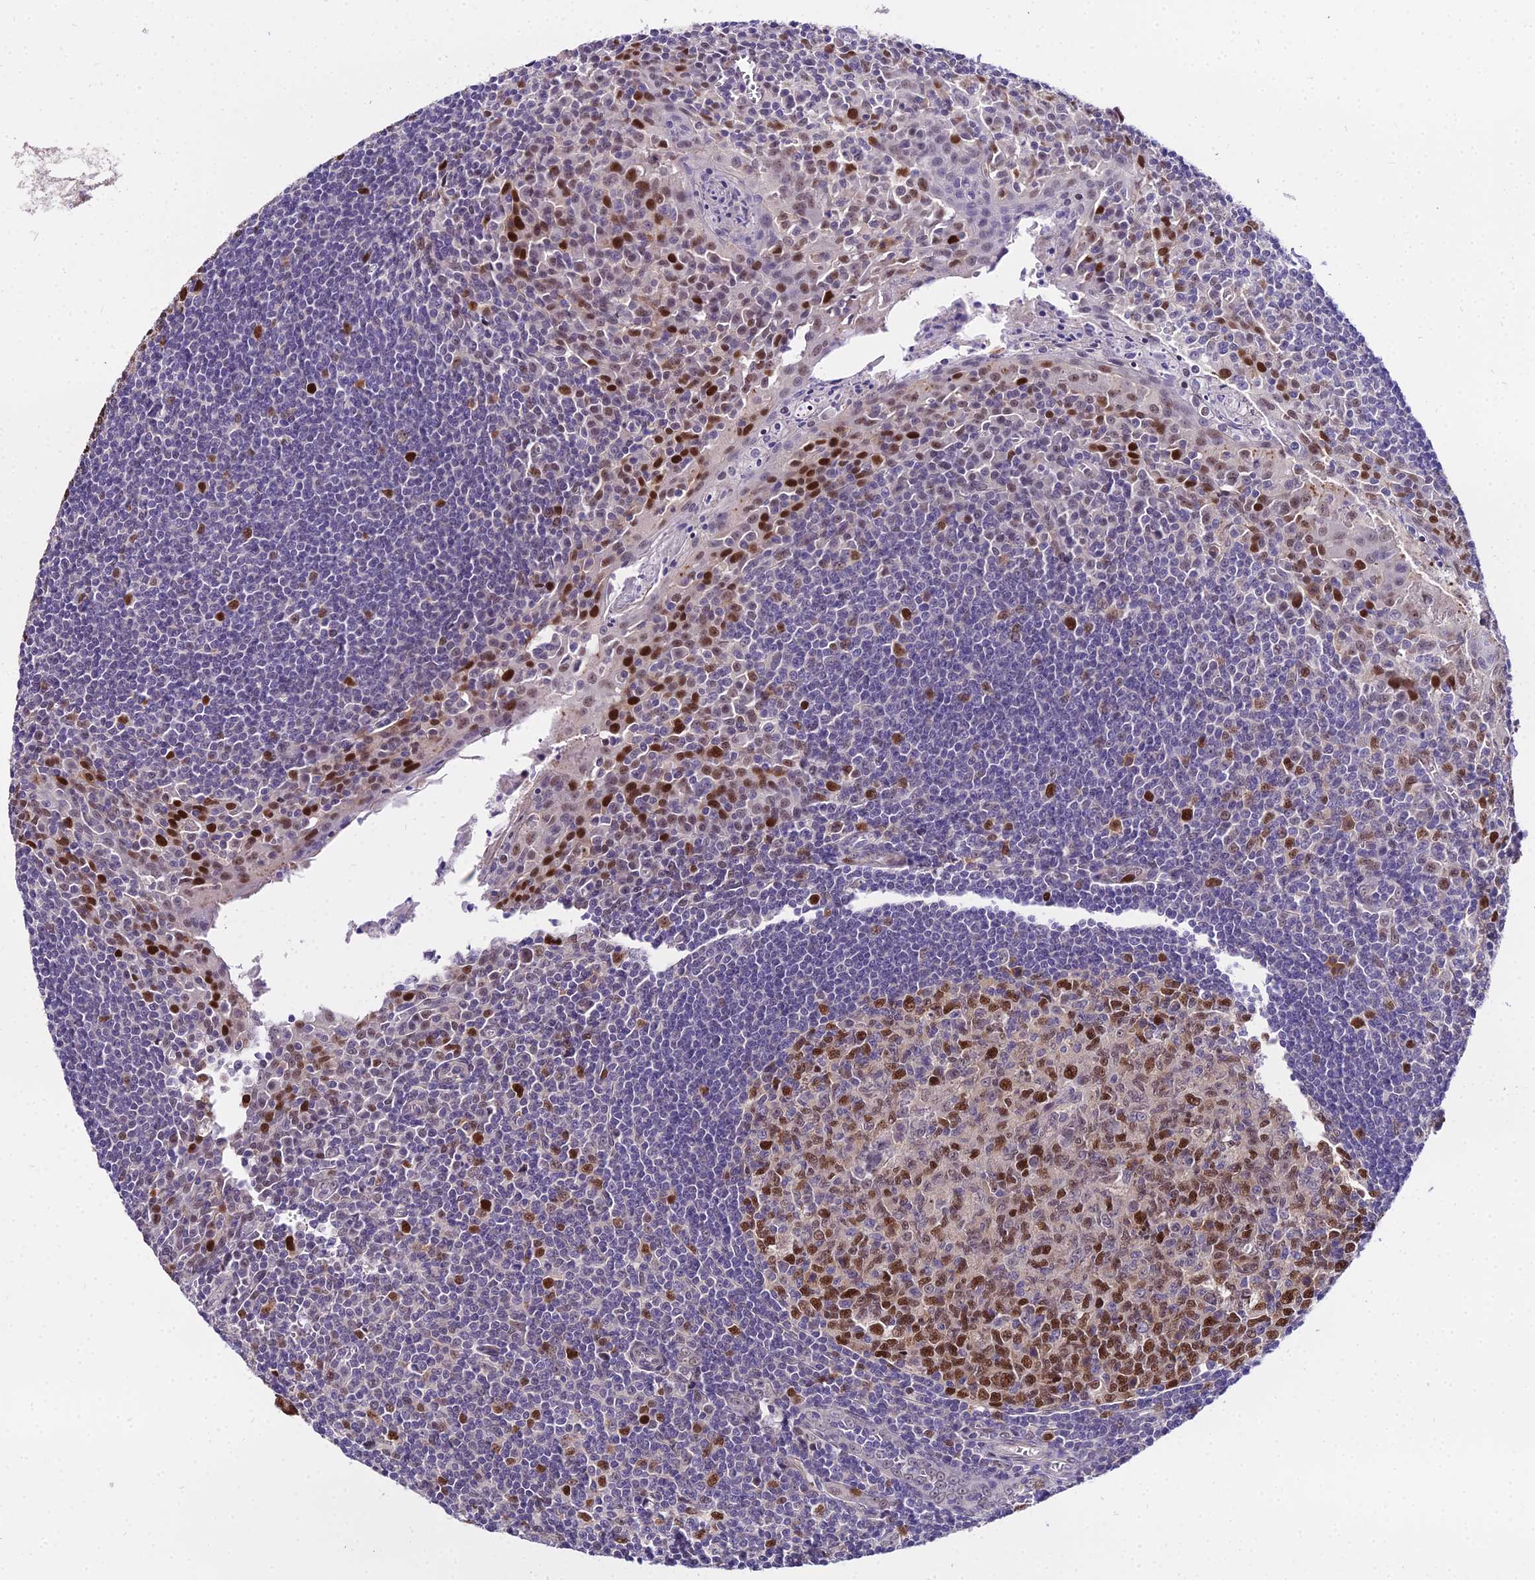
{"staining": {"intensity": "strong", "quantity": "25%-75%", "location": "nuclear"}, "tissue": "tonsil", "cell_type": "Germinal center cells", "image_type": "normal", "snomed": [{"axis": "morphology", "description": "Normal tissue, NOS"}, {"axis": "topography", "description": "Tonsil"}], "caption": "Tonsil stained with a brown dye exhibits strong nuclear positive positivity in about 25%-75% of germinal center cells.", "gene": "TRIML2", "patient": {"sex": "male", "age": 27}}